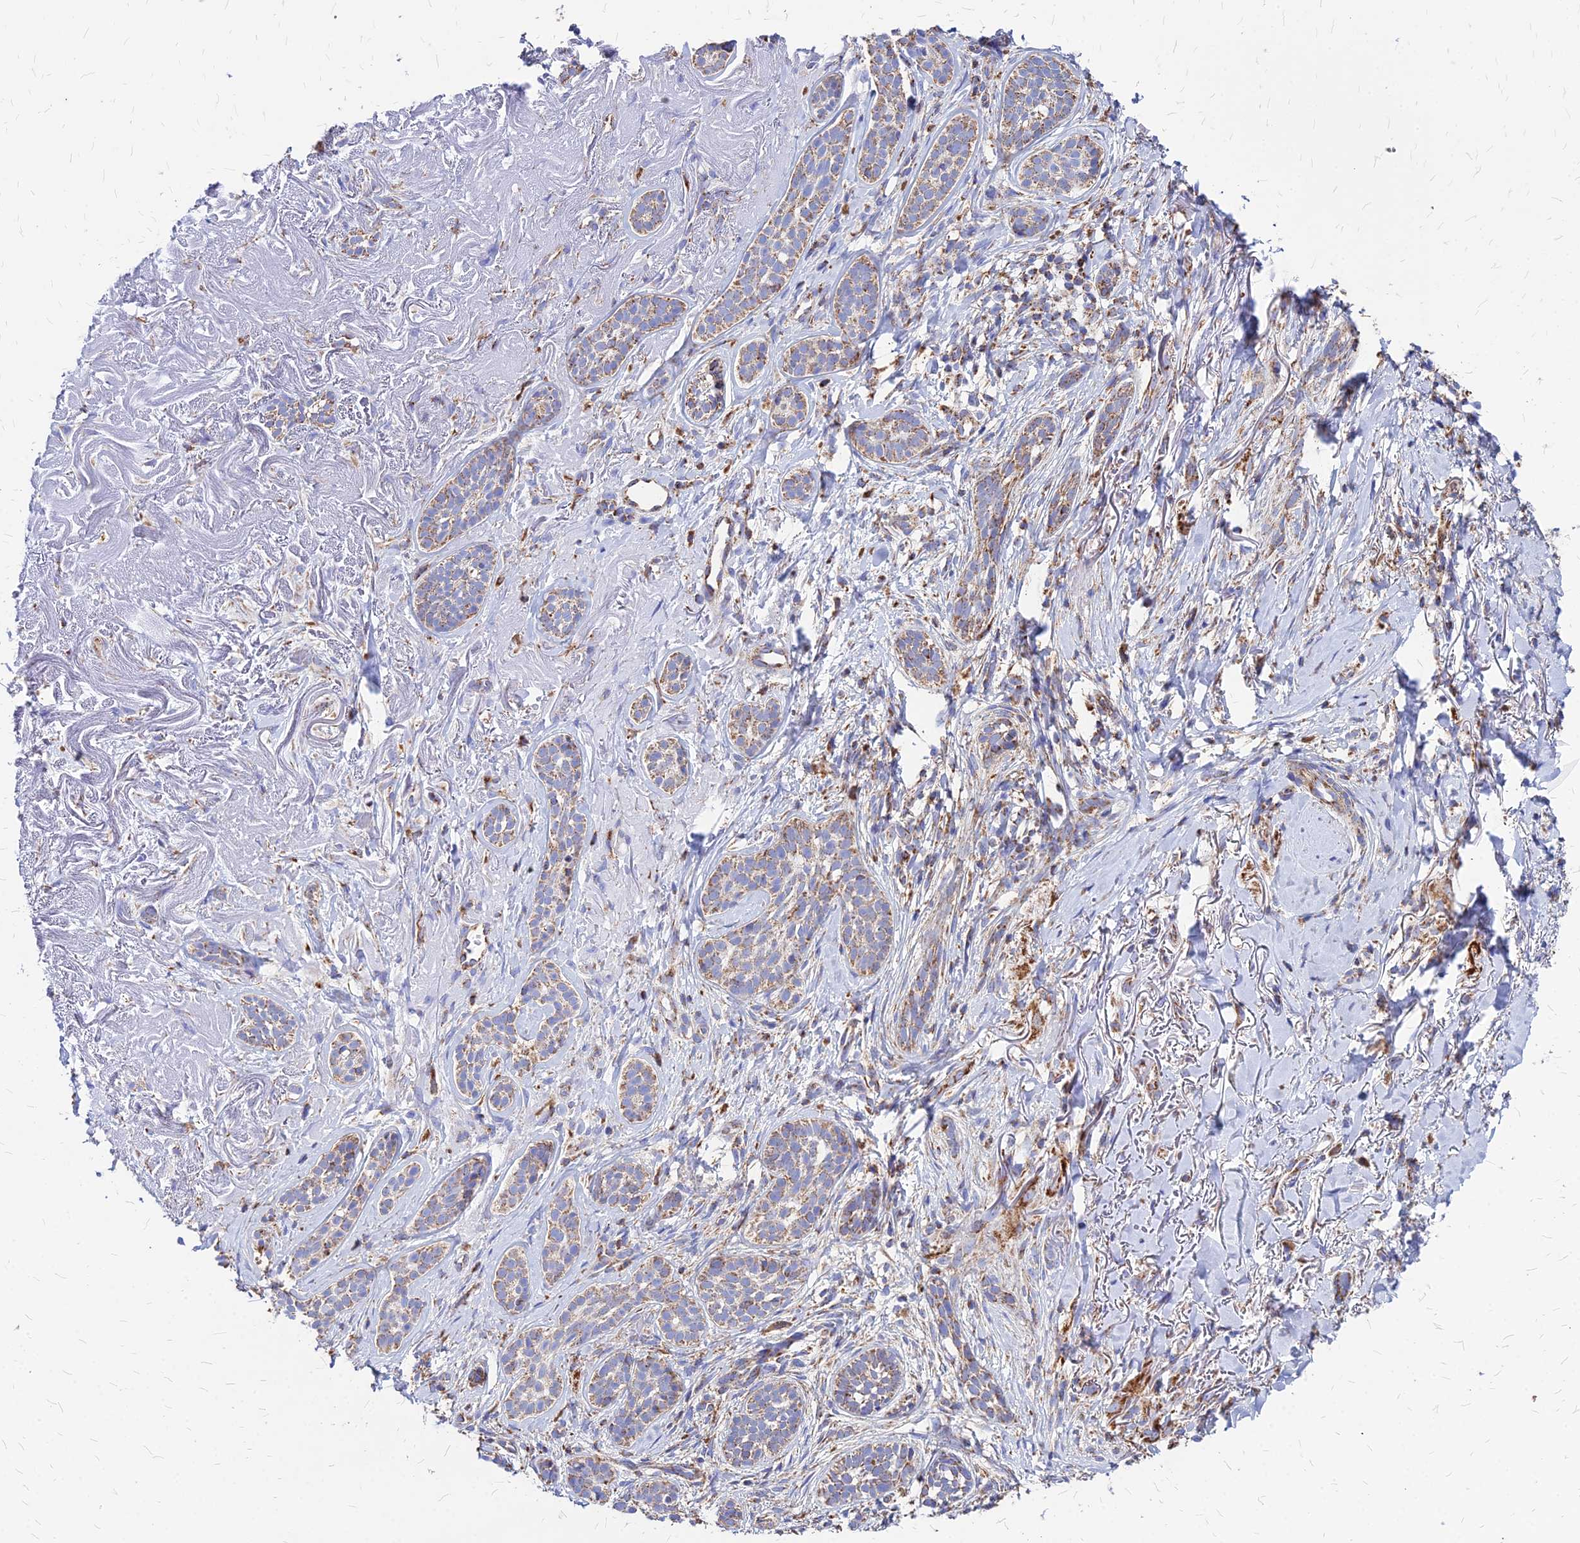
{"staining": {"intensity": "moderate", "quantity": "25%-75%", "location": "cytoplasmic/membranous"}, "tissue": "skin cancer", "cell_type": "Tumor cells", "image_type": "cancer", "snomed": [{"axis": "morphology", "description": "Basal cell carcinoma"}, {"axis": "topography", "description": "Skin"}], "caption": "Skin basal cell carcinoma stained with a brown dye reveals moderate cytoplasmic/membranous positive positivity in approximately 25%-75% of tumor cells.", "gene": "DLD", "patient": {"sex": "male", "age": 71}}